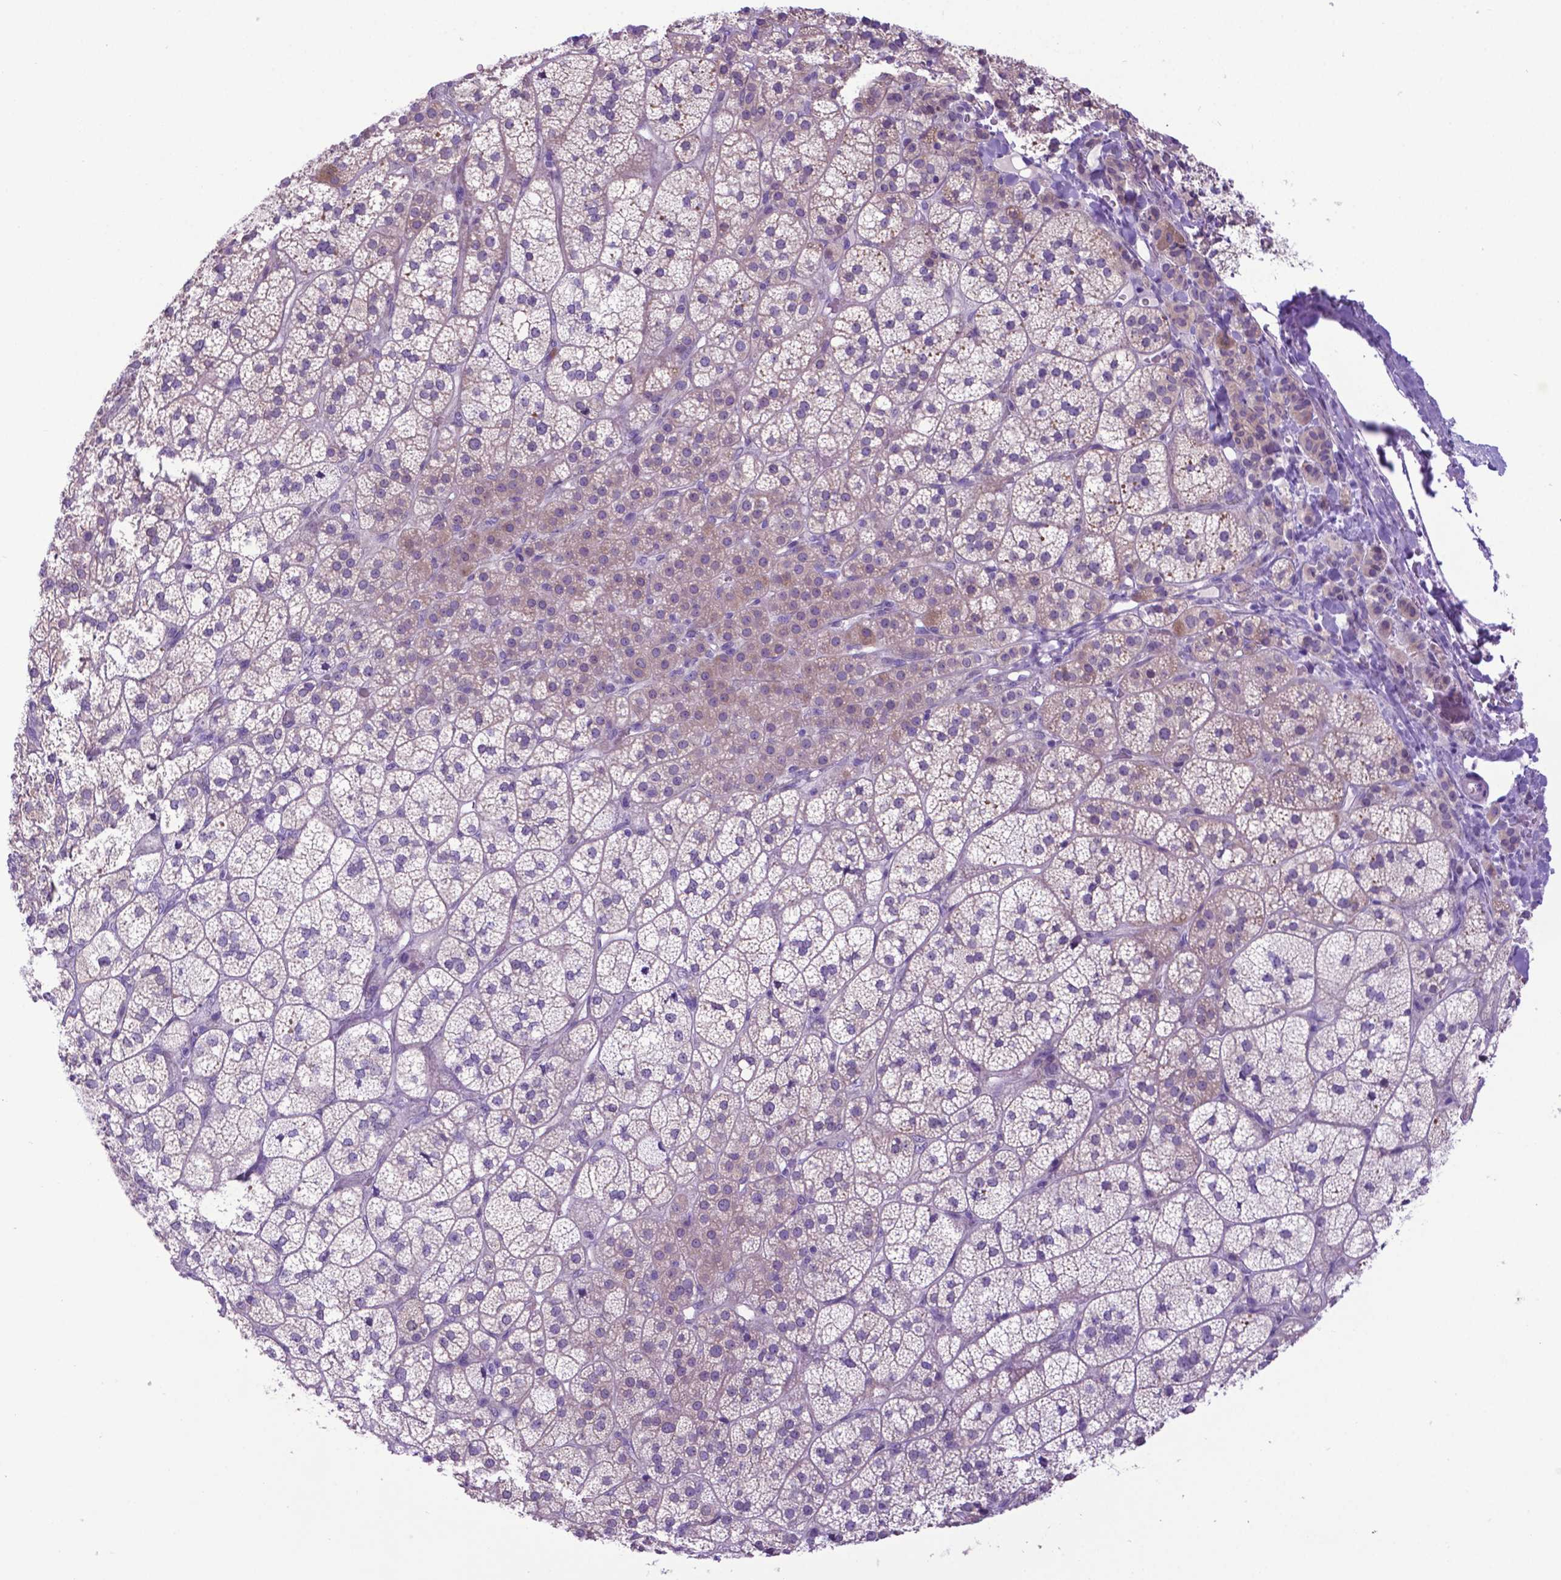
{"staining": {"intensity": "weak", "quantity": "<25%", "location": "cytoplasmic/membranous"}, "tissue": "adrenal gland", "cell_type": "Glandular cells", "image_type": "normal", "snomed": [{"axis": "morphology", "description": "Normal tissue, NOS"}, {"axis": "topography", "description": "Adrenal gland"}], "caption": "Immunohistochemical staining of benign human adrenal gland reveals no significant expression in glandular cells.", "gene": "ADRA2B", "patient": {"sex": "female", "age": 60}}